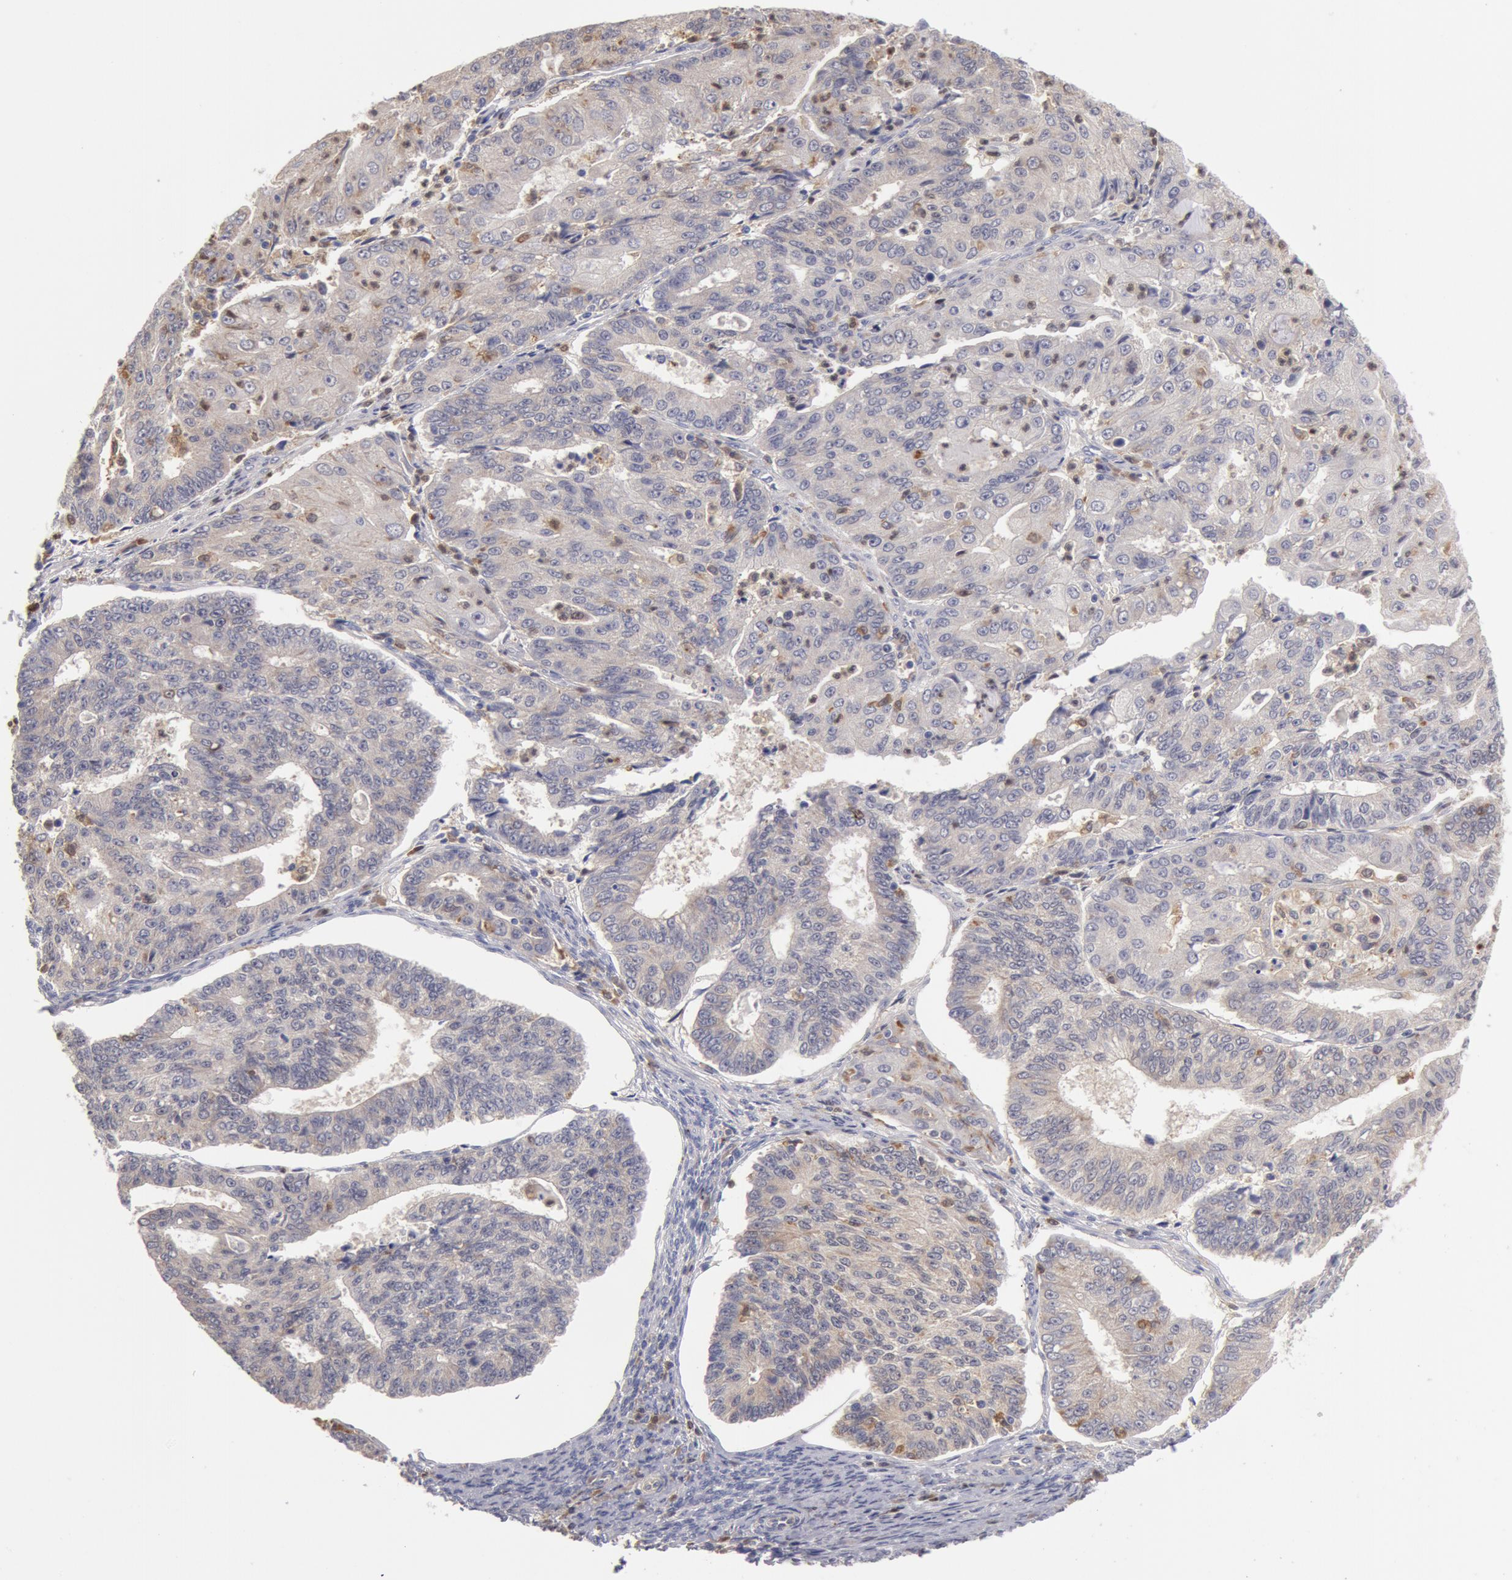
{"staining": {"intensity": "weak", "quantity": ">75%", "location": "cytoplasmic/membranous"}, "tissue": "endometrial cancer", "cell_type": "Tumor cells", "image_type": "cancer", "snomed": [{"axis": "morphology", "description": "Adenocarcinoma, NOS"}, {"axis": "topography", "description": "Endometrium"}], "caption": "This histopathology image reveals IHC staining of human endometrial adenocarcinoma, with low weak cytoplasmic/membranous expression in approximately >75% of tumor cells.", "gene": "SYK", "patient": {"sex": "female", "age": 56}}